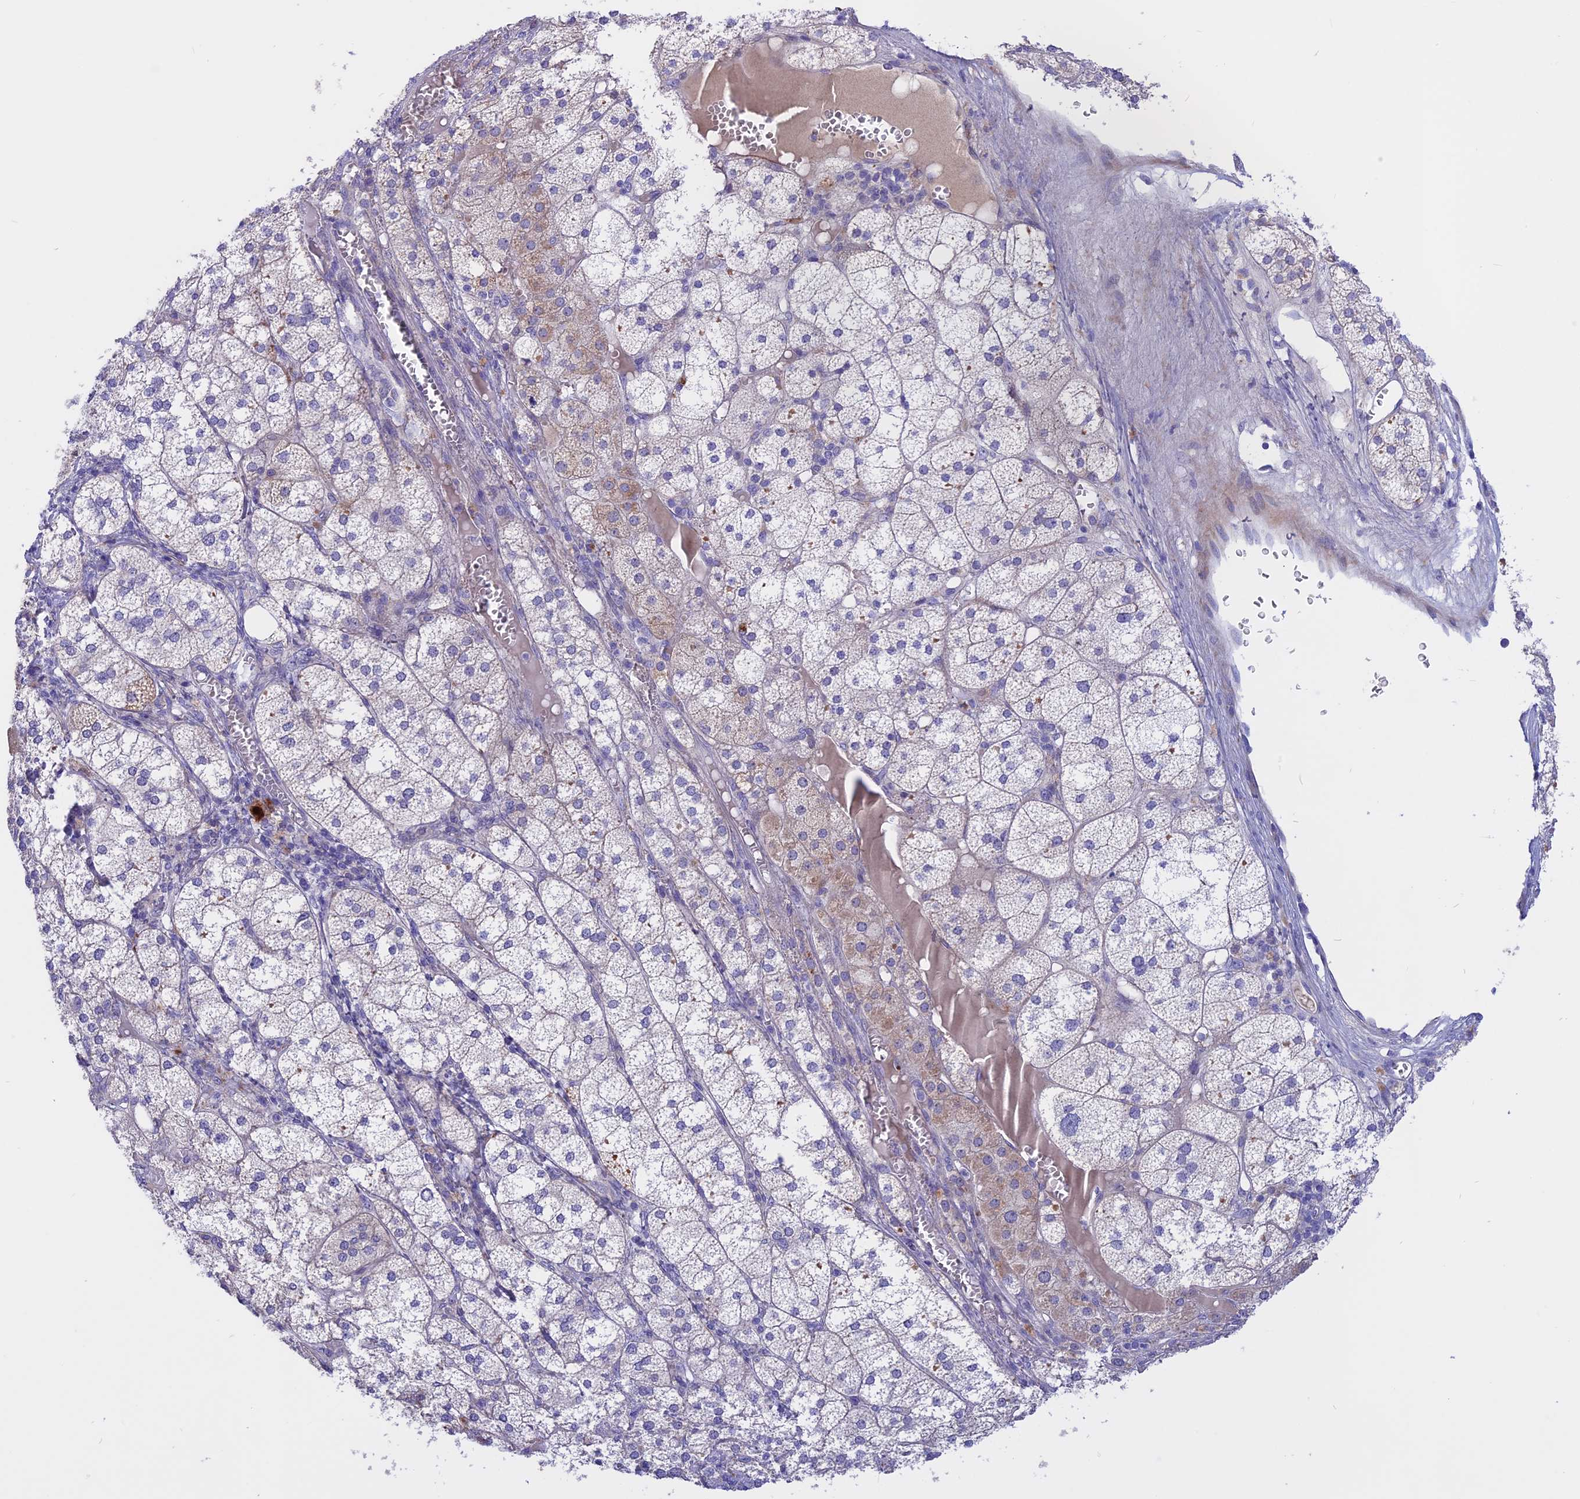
{"staining": {"intensity": "moderate", "quantity": "<25%", "location": "cytoplasmic/membranous"}, "tissue": "adrenal gland", "cell_type": "Glandular cells", "image_type": "normal", "snomed": [{"axis": "morphology", "description": "Normal tissue, NOS"}, {"axis": "topography", "description": "Adrenal gland"}], "caption": "Immunohistochemical staining of unremarkable human adrenal gland displays low levels of moderate cytoplasmic/membranous positivity in approximately <25% of glandular cells. Immunohistochemistry stains the protein of interest in brown and the nuclei are stained blue.", "gene": "TMEM138", "patient": {"sex": "female", "age": 61}}